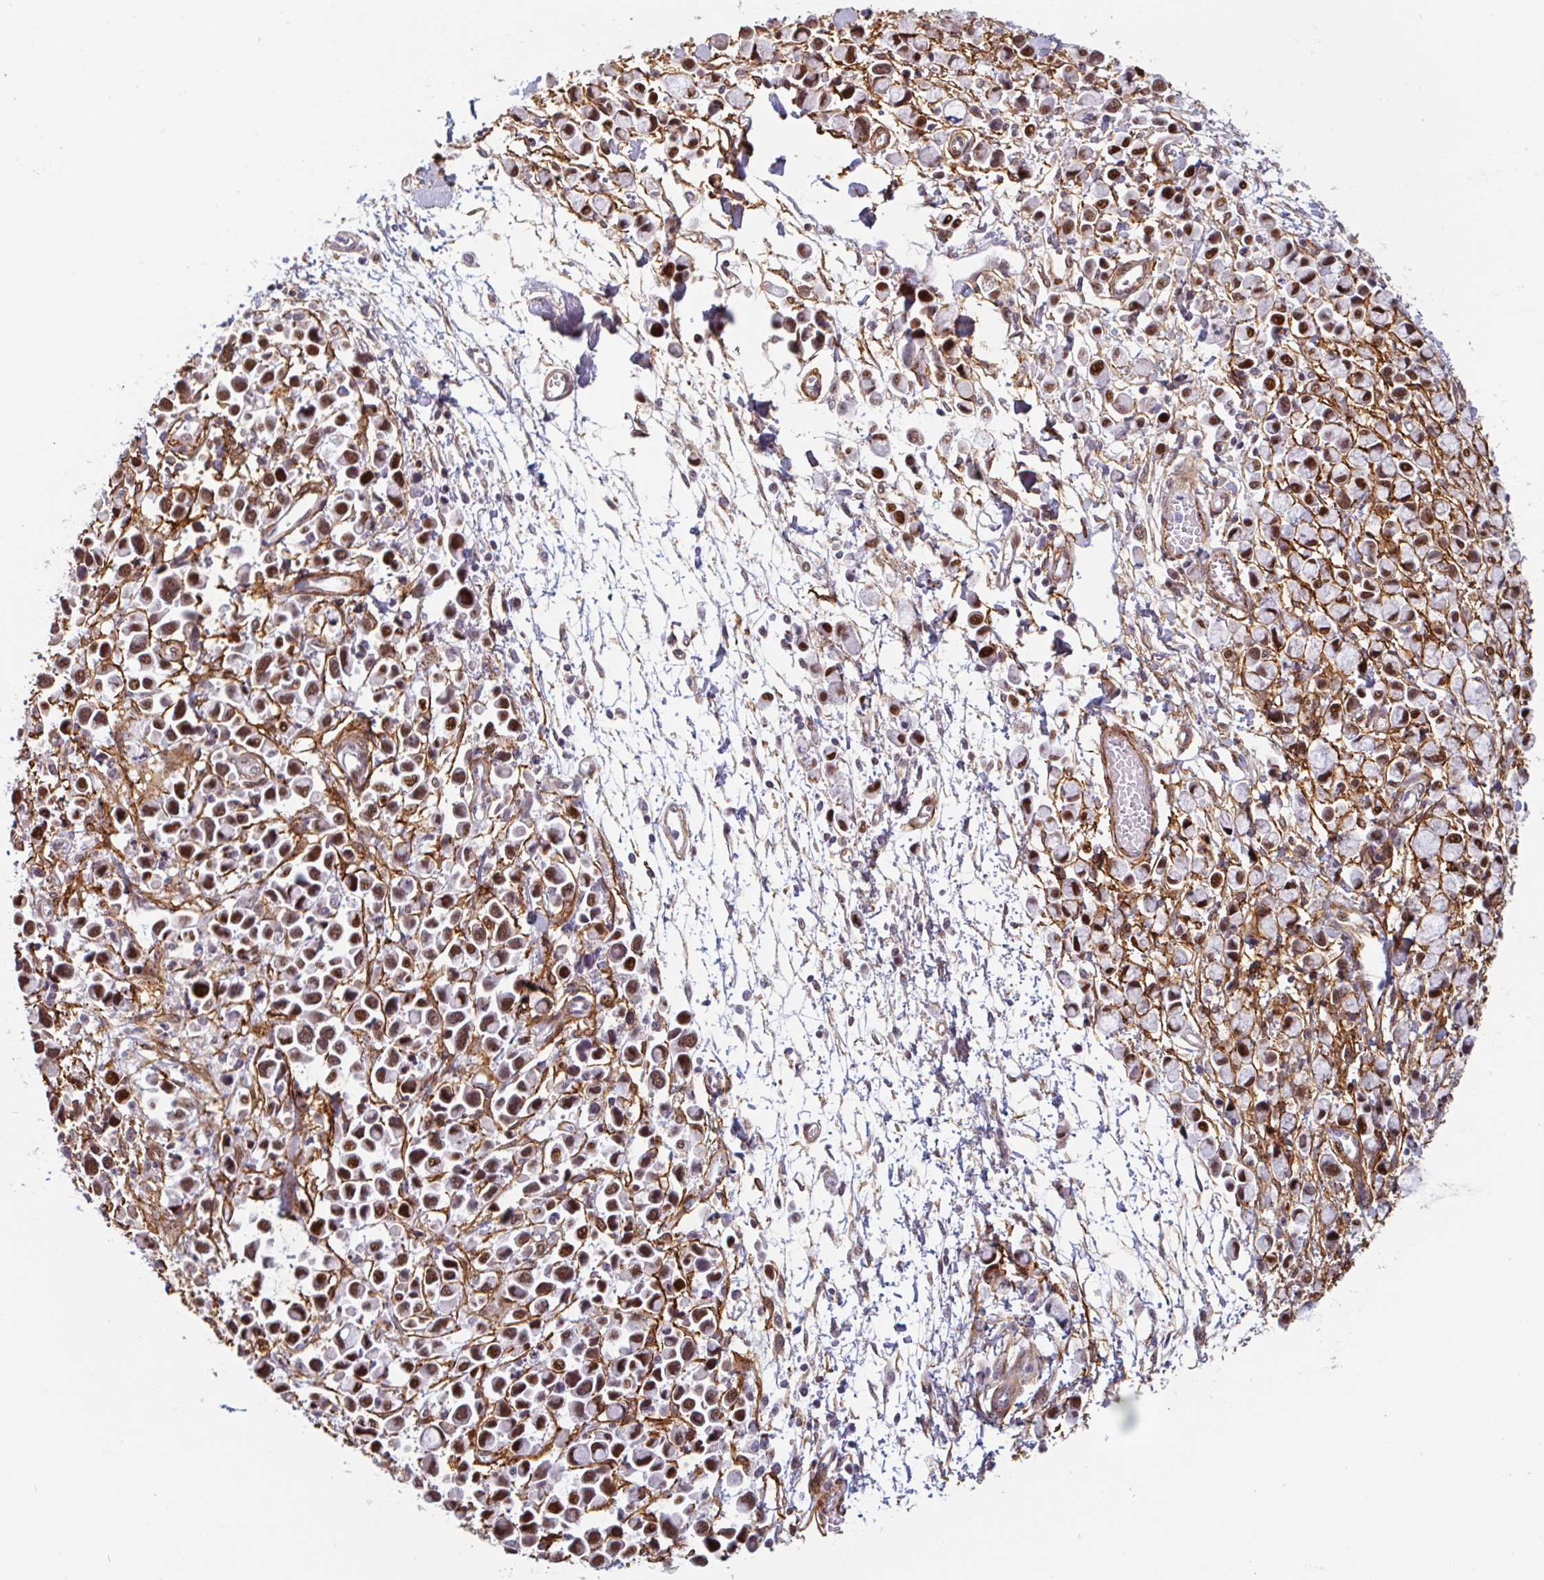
{"staining": {"intensity": "moderate", "quantity": ">75%", "location": "nuclear"}, "tissue": "stomach cancer", "cell_type": "Tumor cells", "image_type": "cancer", "snomed": [{"axis": "morphology", "description": "Adenocarcinoma, NOS"}, {"axis": "topography", "description": "Stomach"}], "caption": "Adenocarcinoma (stomach) stained with immunohistochemistry (IHC) displays moderate nuclear expression in about >75% of tumor cells.", "gene": "TMEM119", "patient": {"sex": "female", "age": 81}}